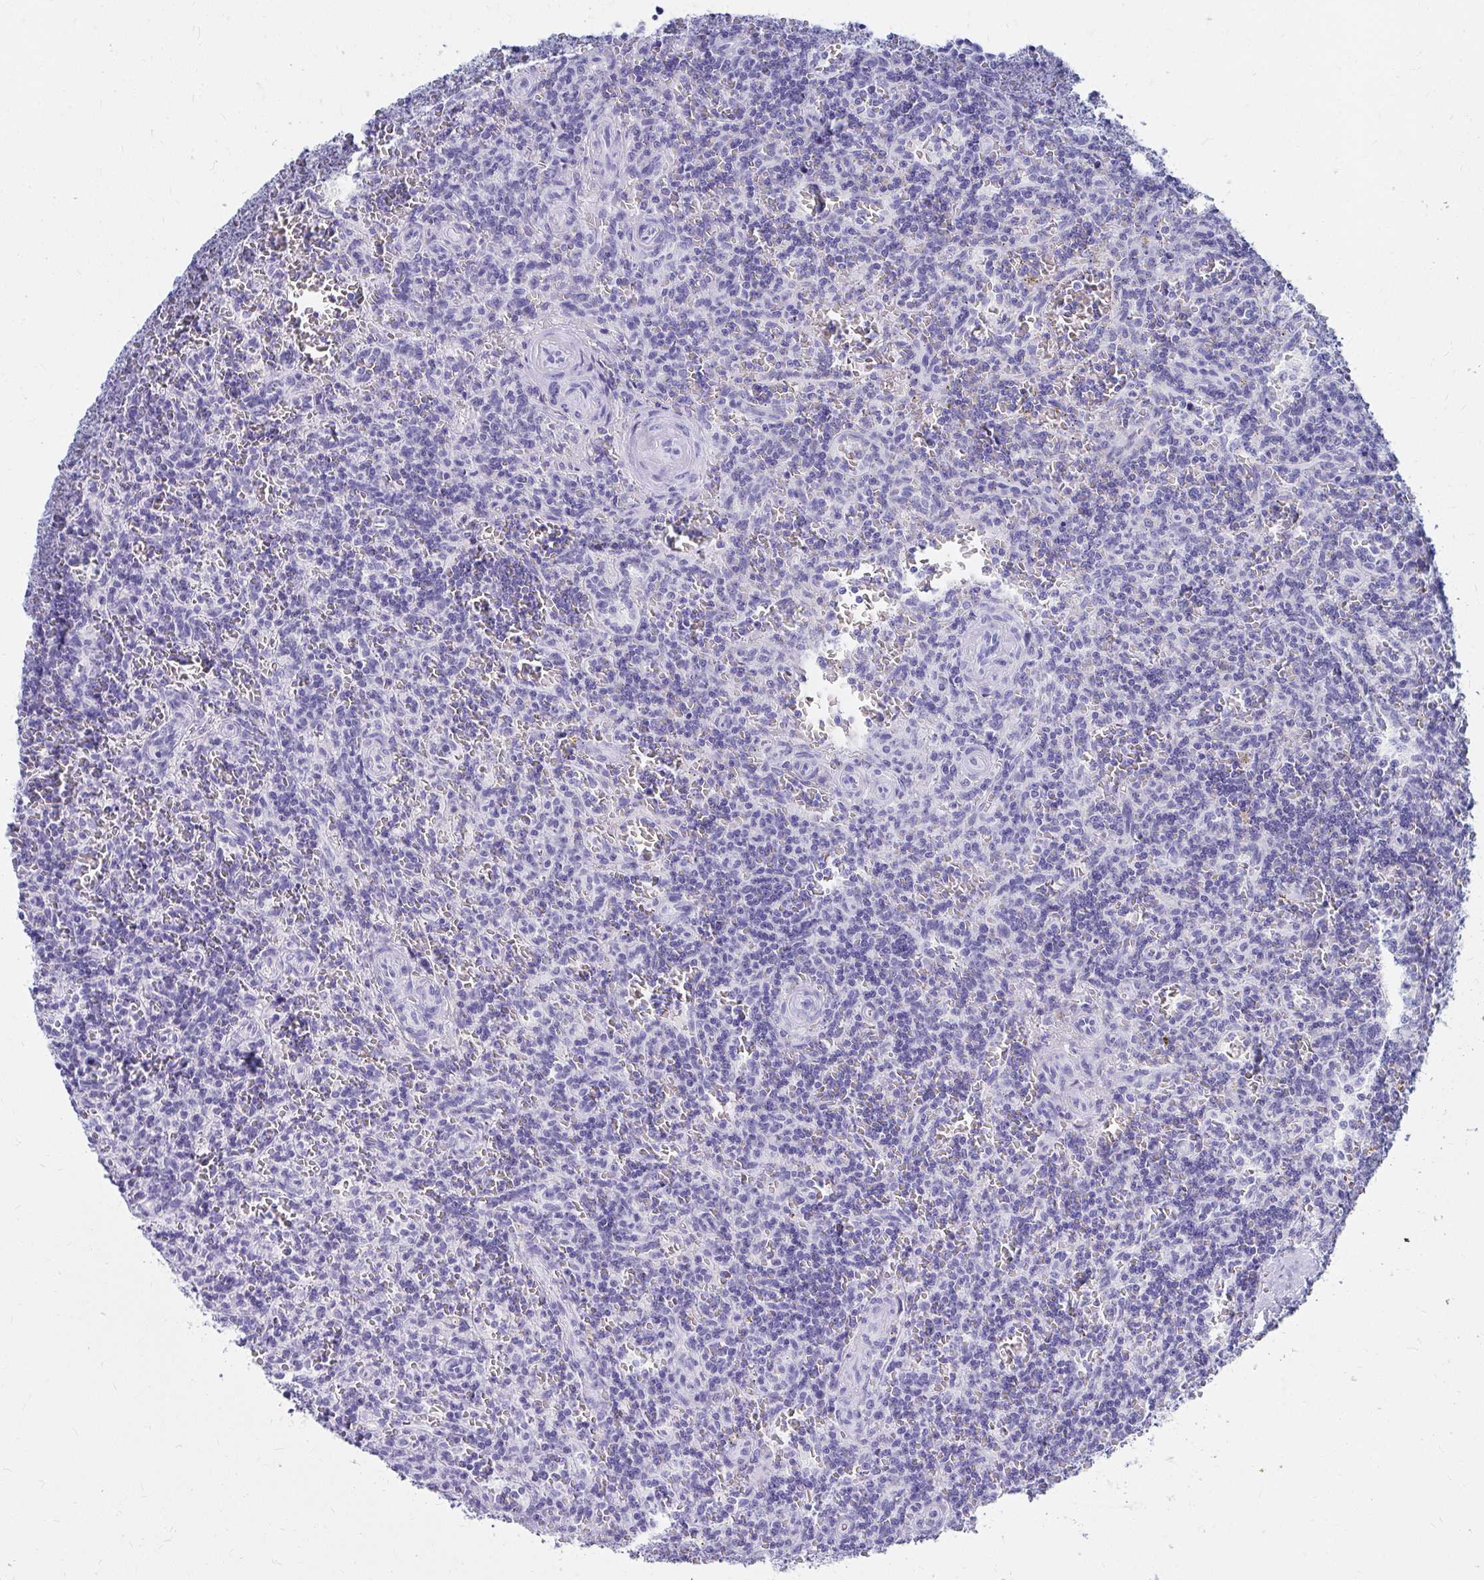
{"staining": {"intensity": "negative", "quantity": "none", "location": "none"}, "tissue": "lymphoma", "cell_type": "Tumor cells", "image_type": "cancer", "snomed": [{"axis": "morphology", "description": "Malignant lymphoma, non-Hodgkin's type, Low grade"}, {"axis": "topography", "description": "Spleen"}], "caption": "The micrograph reveals no staining of tumor cells in lymphoma.", "gene": "DPEP3", "patient": {"sex": "male", "age": 73}}